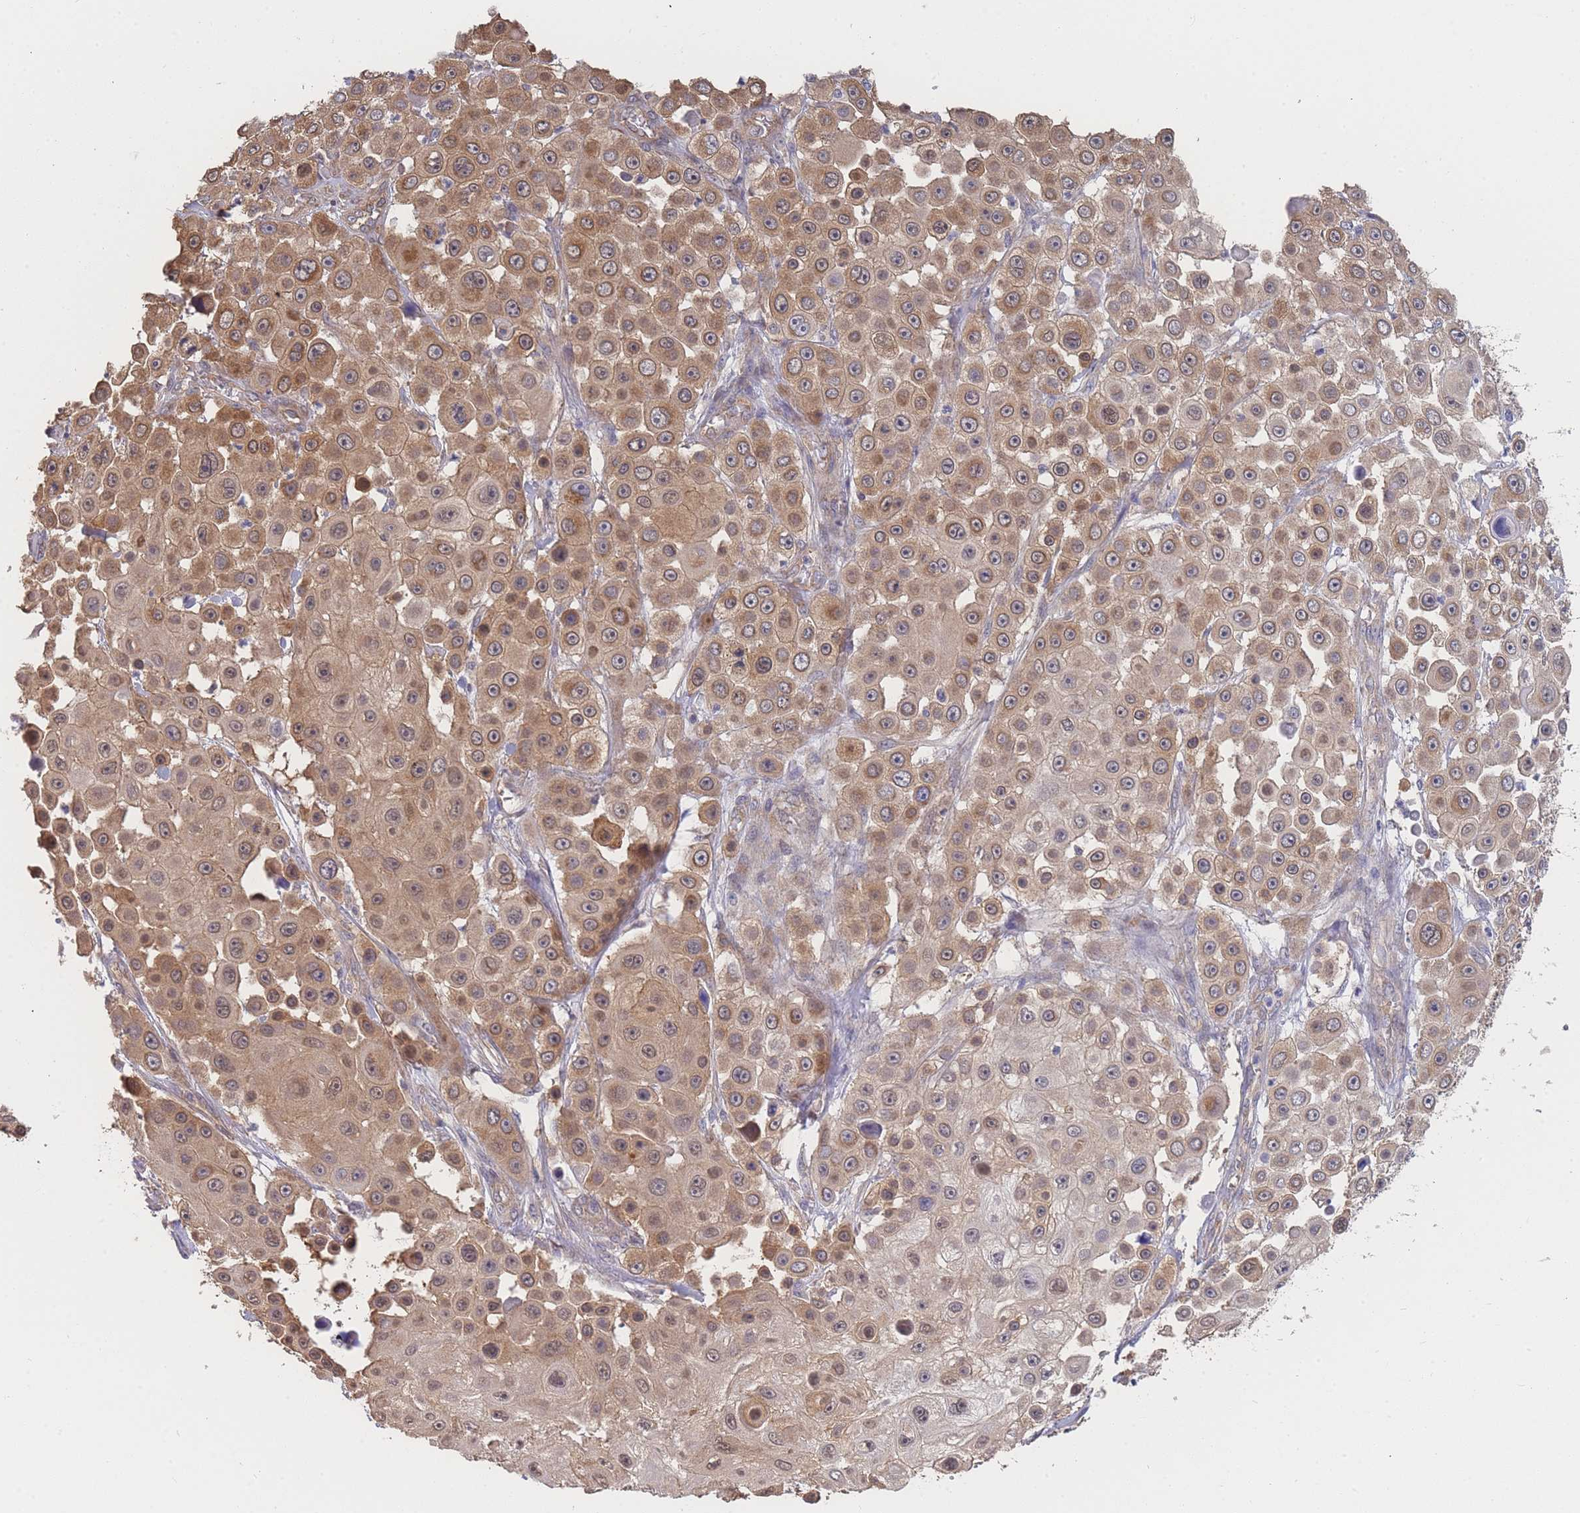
{"staining": {"intensity": "moderate", "quantity": ">75%", "location": "cytoplasmic/membranous"}, "tissue": "skin cancer", "cell_type": "Tumor cells", "image_type": "cancer", "snomed": [{"axis": "morphology", "description": "Squamous cell carcinoma, NOS"}, {"axis": "topography", "description": "Skin"}], "caption": "Protein expression analysis of human skin cancer (squamous cell carcinoma) reveals moderate cytoplasmic/membranous staining in approximately >75% of tumor cells.", "gene": "MRPS18B", "patient": {"sex": "male", "age": 67}}